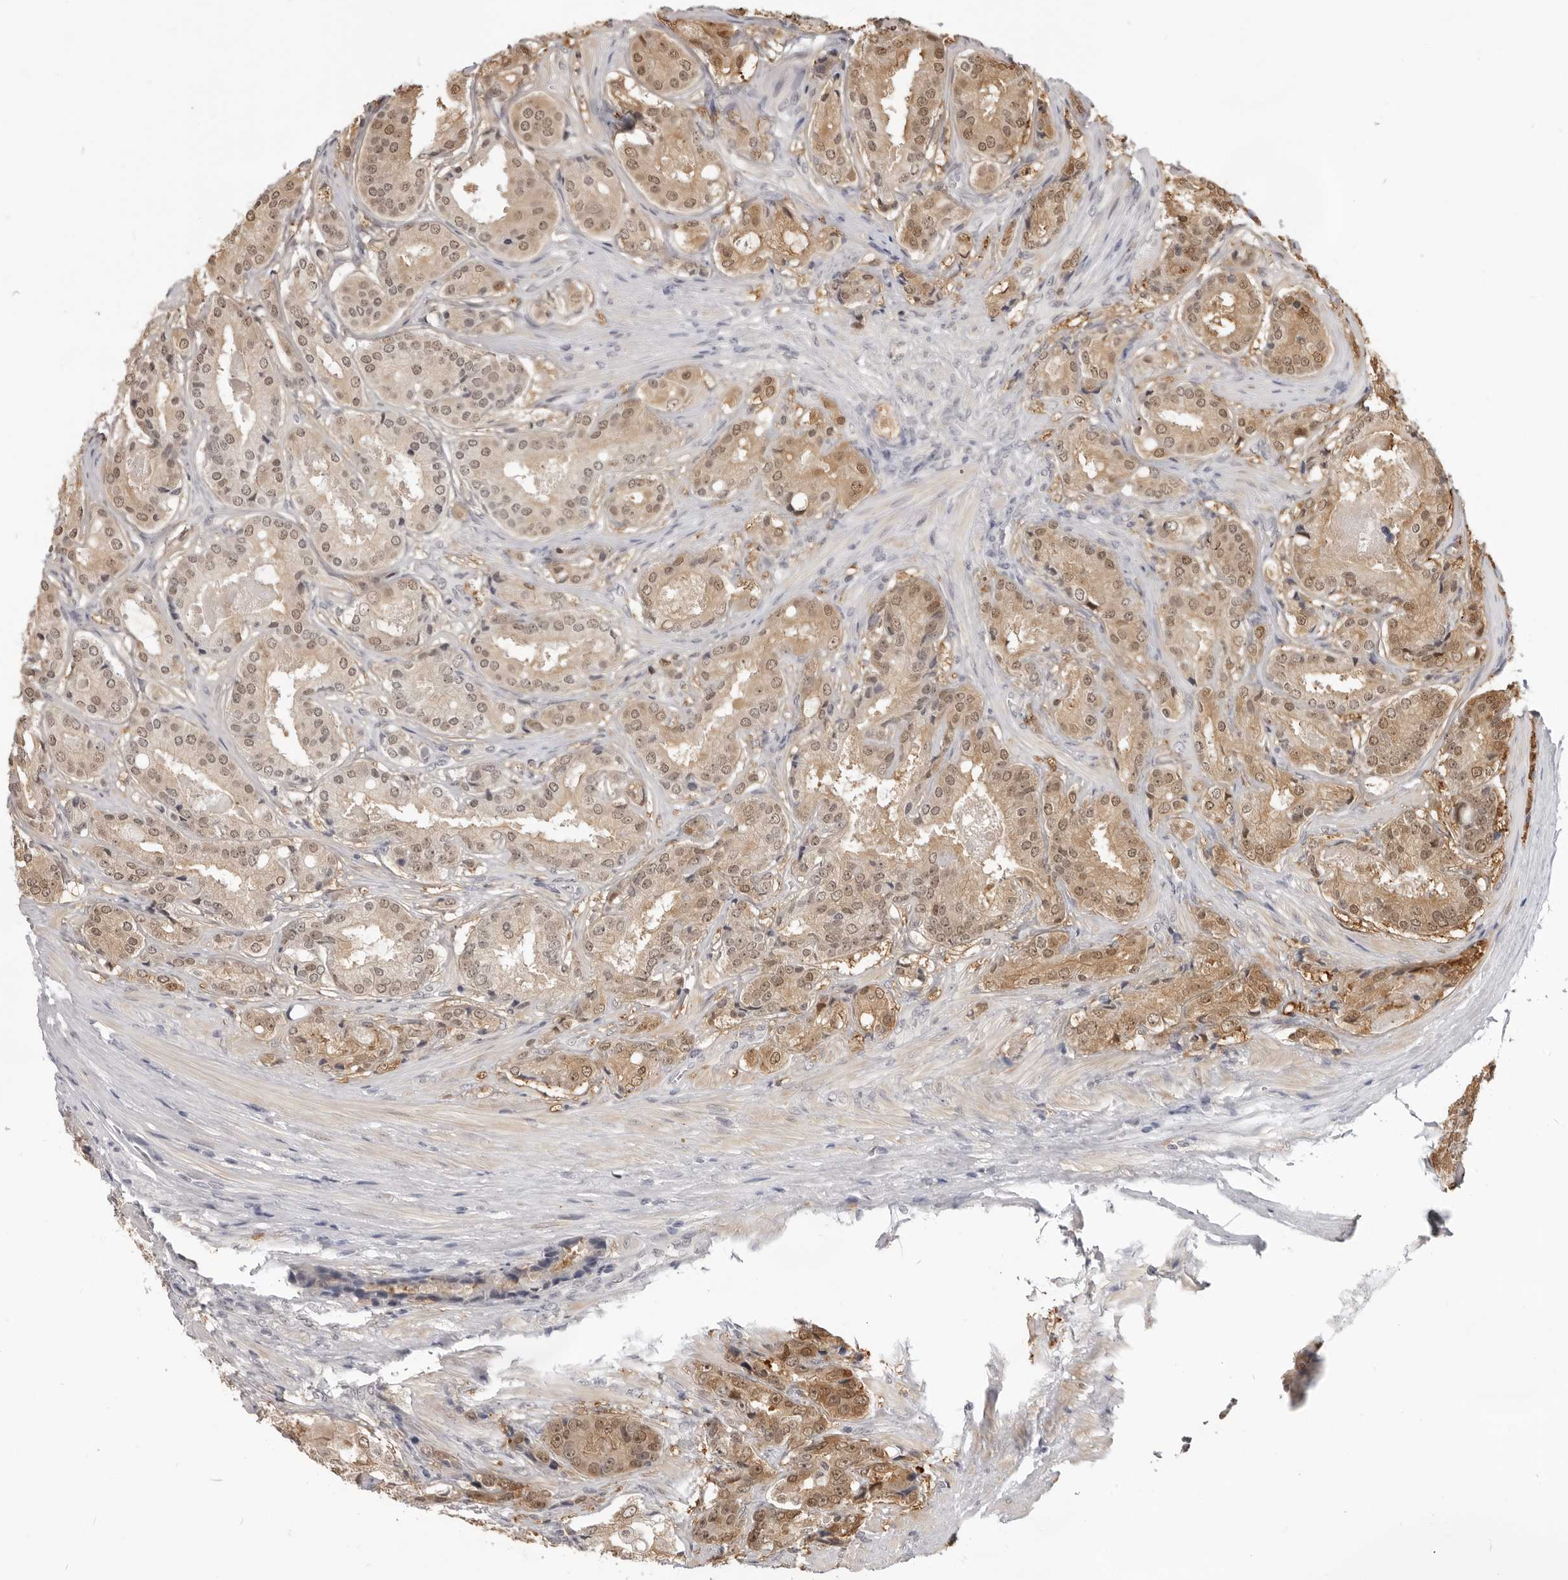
{"staining": {"intensity": "moderate", "quantity": ">75%", "location": "cytoplasmic/membranous,nuclear"}, "tissue": "prostate cancer", "cell_type": "Tumor cells", "image_type": "cancer", "snomed": [{"axis": "morphology", "description": "Adenocarcinoma, High grade"}, {"axis": "topography", "description": "Prostate"}], "caption": "Tumor cells exhibit medium levels of moderate cytoplasmic/membranous and nuclear positivity in approximately >75% of cells in human prostate cancer (adenocarcinoma (high-grade)). (Brightfield microscopy of DAB IHC at high magnification).", "gene": "SRGAP2", "patient": {"sex": "male", "age": 60}}